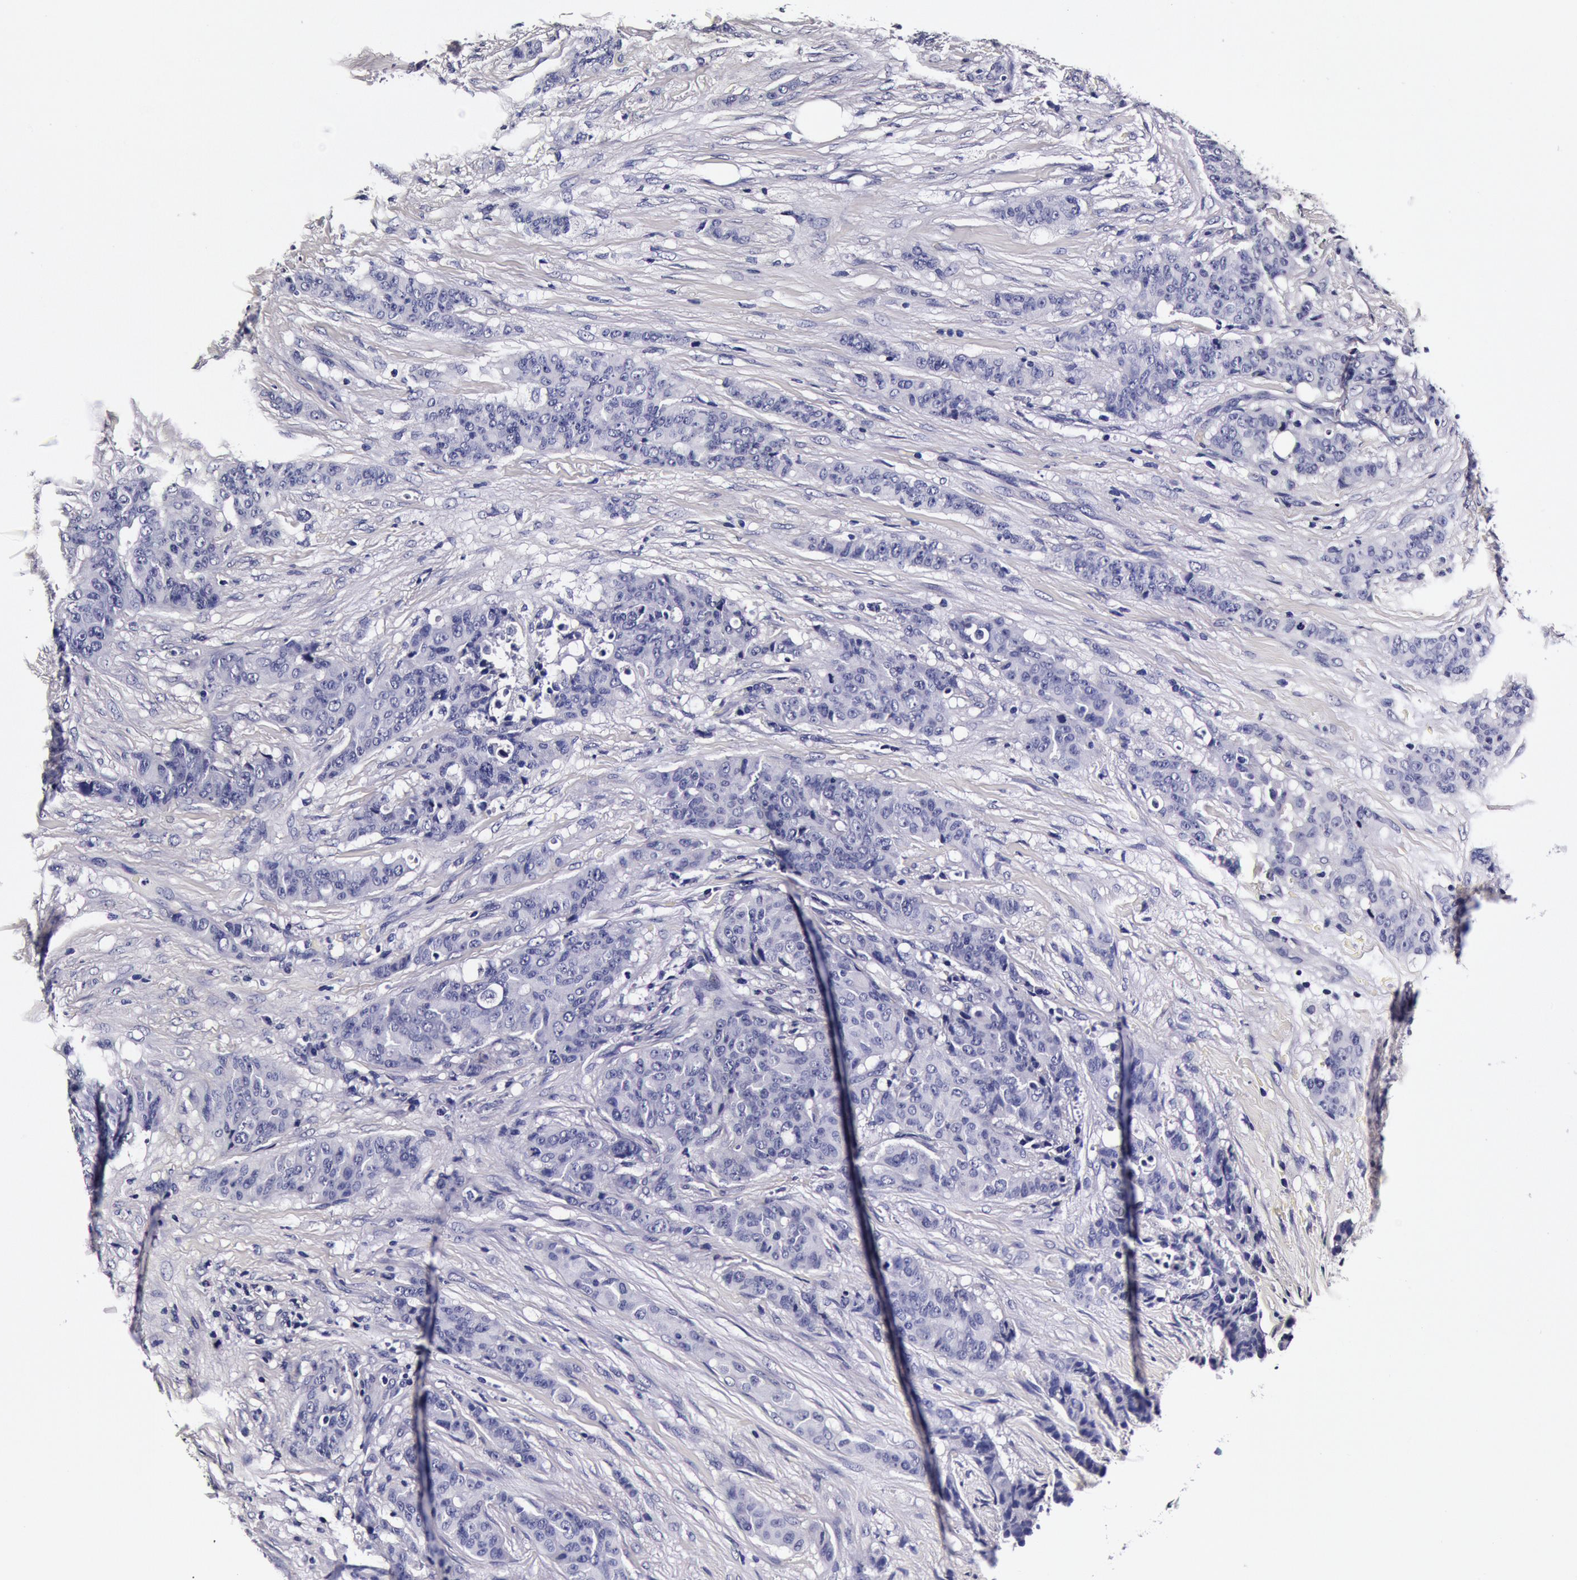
{"staining": {"intensity": "negative", "quantity": "none", "location": "none"}, "tissue": "breast cancer", "cell_type": "Tumor cells", "image_type": "cancer", "snomed": [{"axis": "morphology", "description": "Duct carcinoma"}, {"axis": "topography", "description": "Breast"}], "caption": "IHC image of neoplastic tissue: breast cancer stained with DAB displays no significant protein expression in tumor cells.", "gene": "CCDC22", "patient": {"sex": "female", "age": 40}}